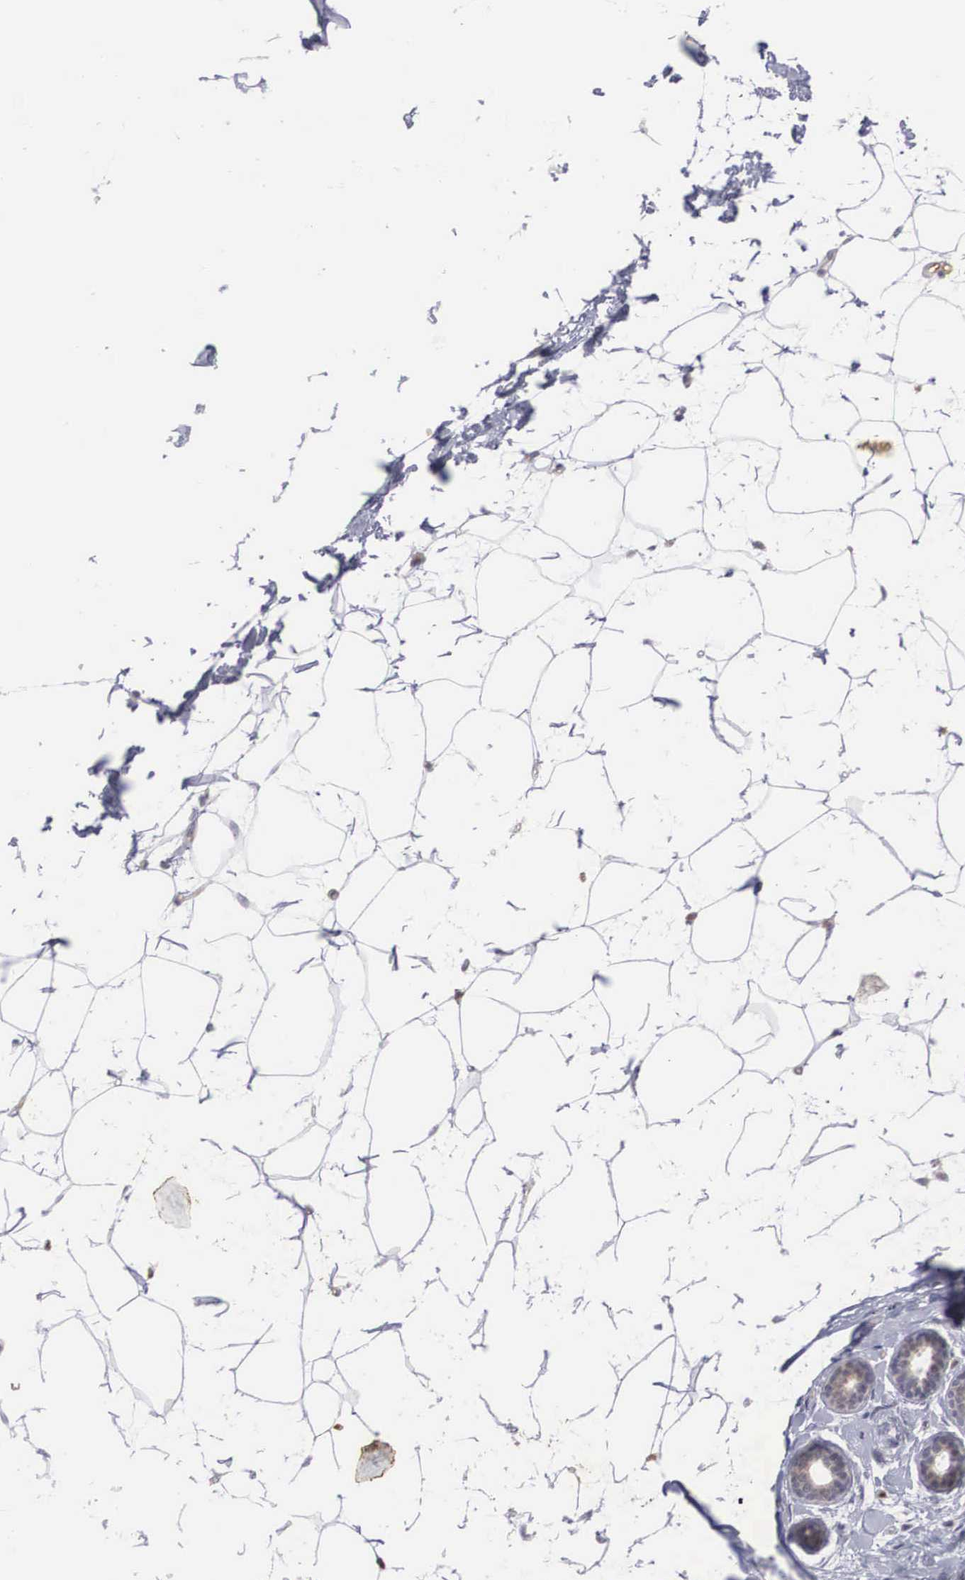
{"staining": {"intensity": "negative", "quantity": "none", "location": "none"}, "tissue": "adipose tissue", "cell_type": "Adipocytes", "image_type": "normal", "snomed": [{"axis": "morphology", "description": "Normal tissue, NOS"}, {"axis": "topography", "description": "Breast"}], "caption": "Immunohistochemical staining of normal adipose tissue shows no significant staining in adipocytes.", "gene": "RBPJ", "patient": {"sex": "female", "age": 45}}